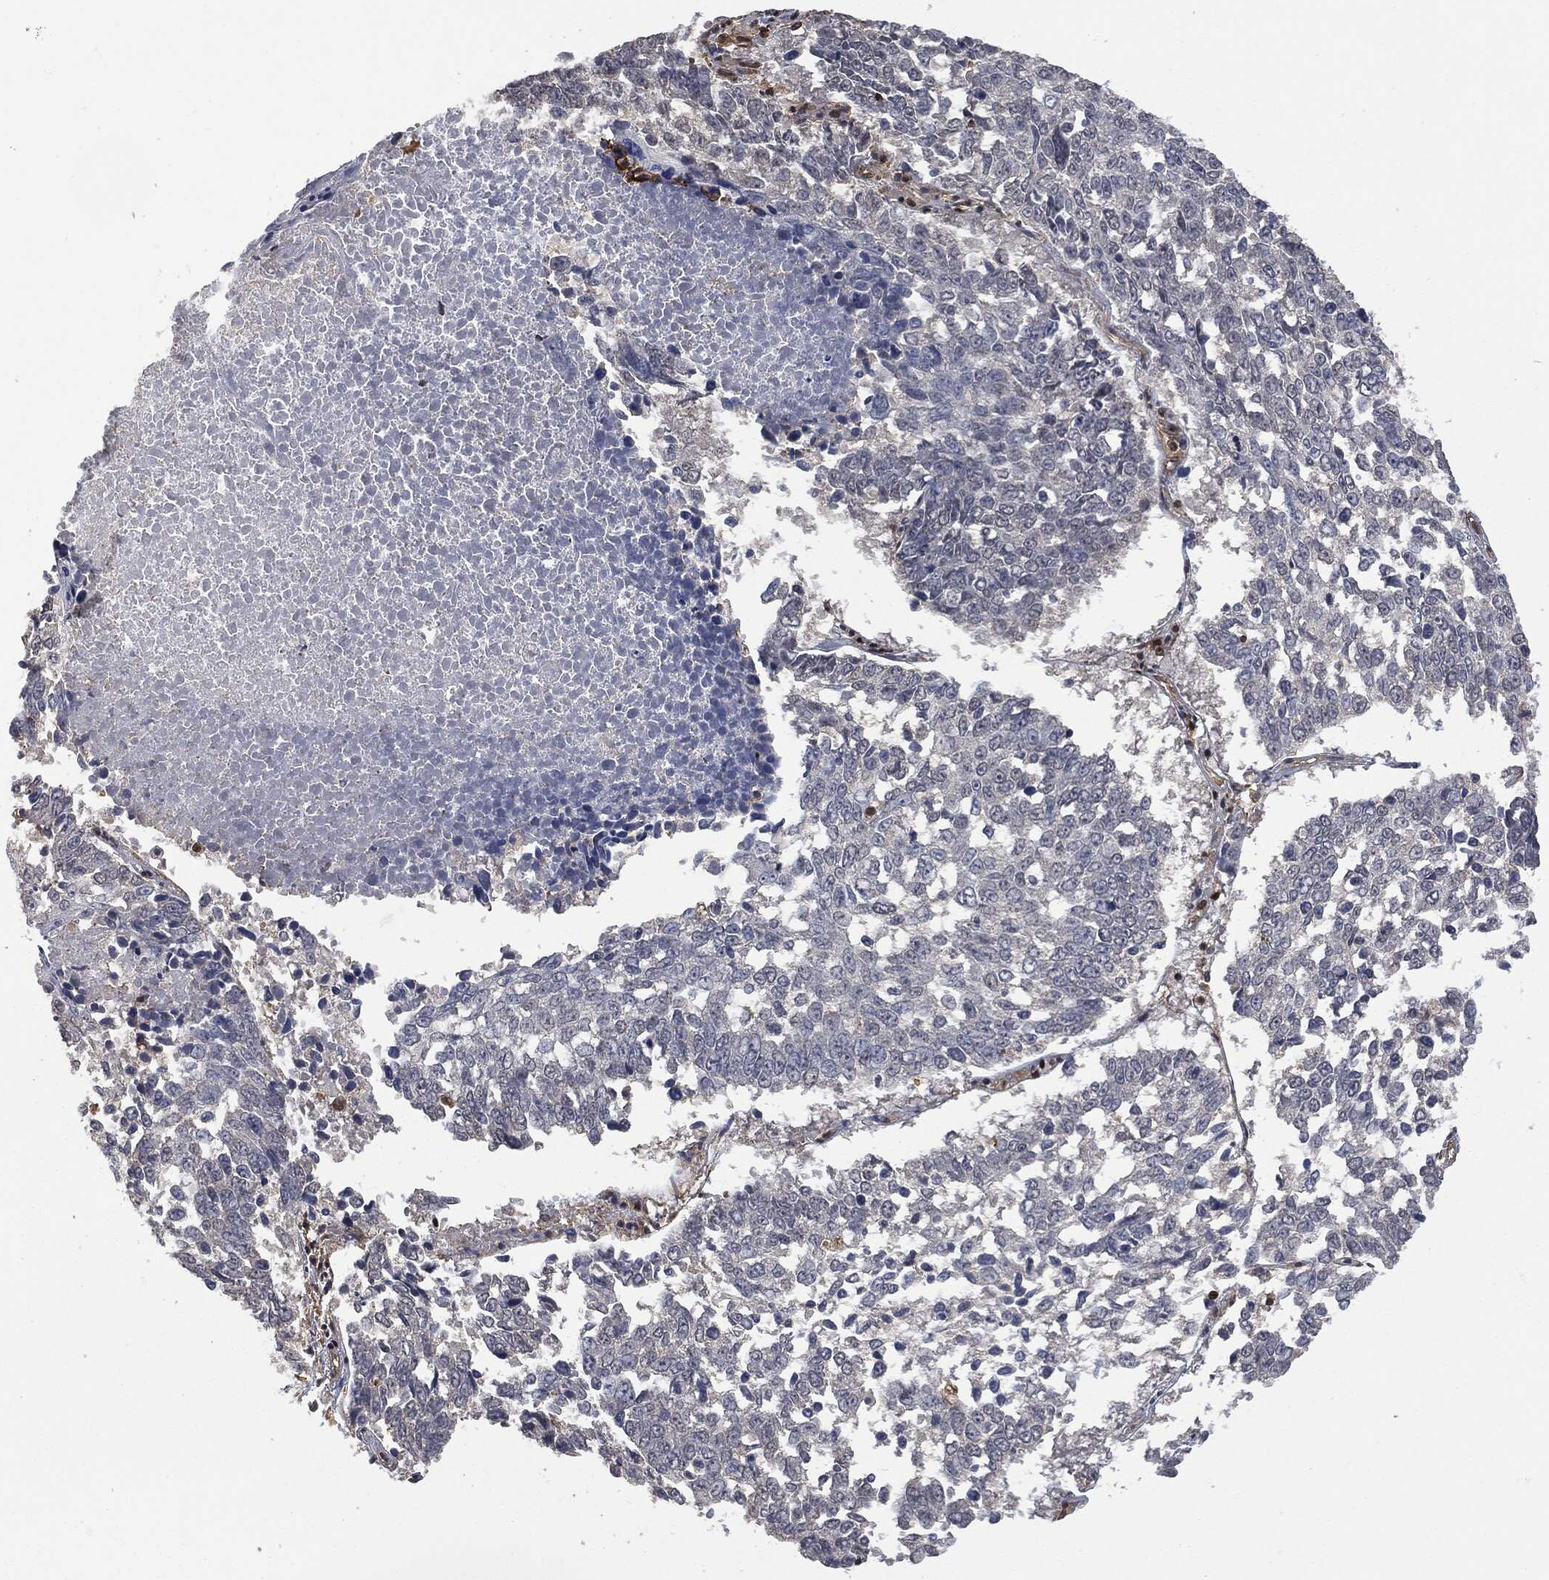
{"staining": {"intensity": "negative", "quantity": "none", "location": "none"}, "tissue": "lung cancer", "cell_type": "Tumor cells", "image_type": "cancer", "snomed": [{"axis": "morphology", "description": "Squamous cell carcinoma, NOS"}, {"axis": "topography", "description": "Lung"}], "caption": "Lung squamous cell carcinoma stained for a protein using immunohistochemistry (IHC) shows no positivity tumor cells.", "gene": "PSMB10", "patient": {"sex": "male", "age": 82}}